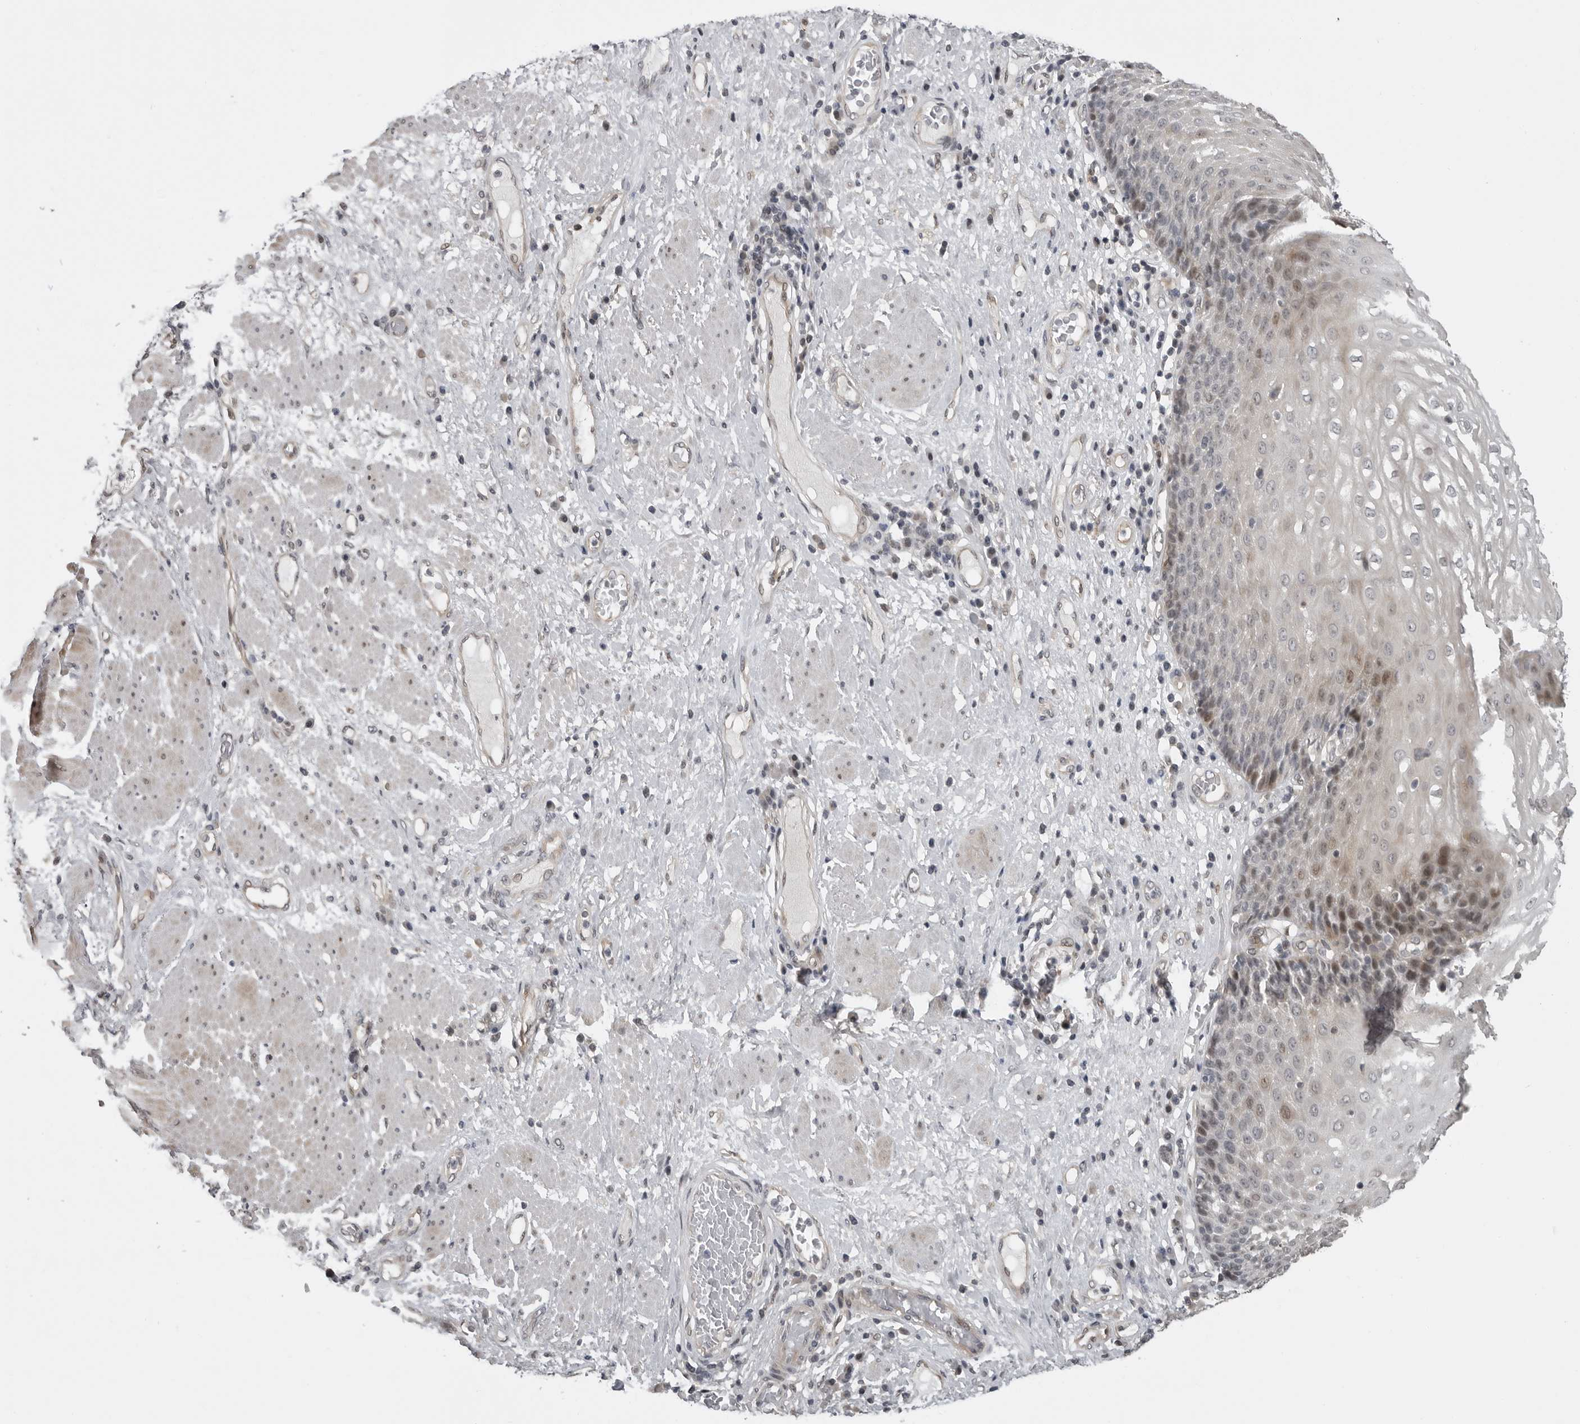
{"staining": {"intensity": "moderate", "quantity": "25%-75%", "location": "cytoplasmic/membranous,nuclear"}, "tissue": "esophagus", "cell_type": "Squamous epithelial cells", "image_type": "normal", "snomed": [{"axis": "morphology", "description": "Normal tissue, NOS"}, {"axis": "morphology", "description": "Adenocarcinoma, NOS"}, {"axis": "topography", "description": "Esophagus"}], "caption": "A histopathology image showing moderate cytoplasmic/membranous,nuclear expression in approximately 25%-75% of squamous epithelial cells in benign esophagus, as visualized by brown immunohistochemical staining.", "gene": "PRRX2", "patient": {"sex": "male", "age": 62}}